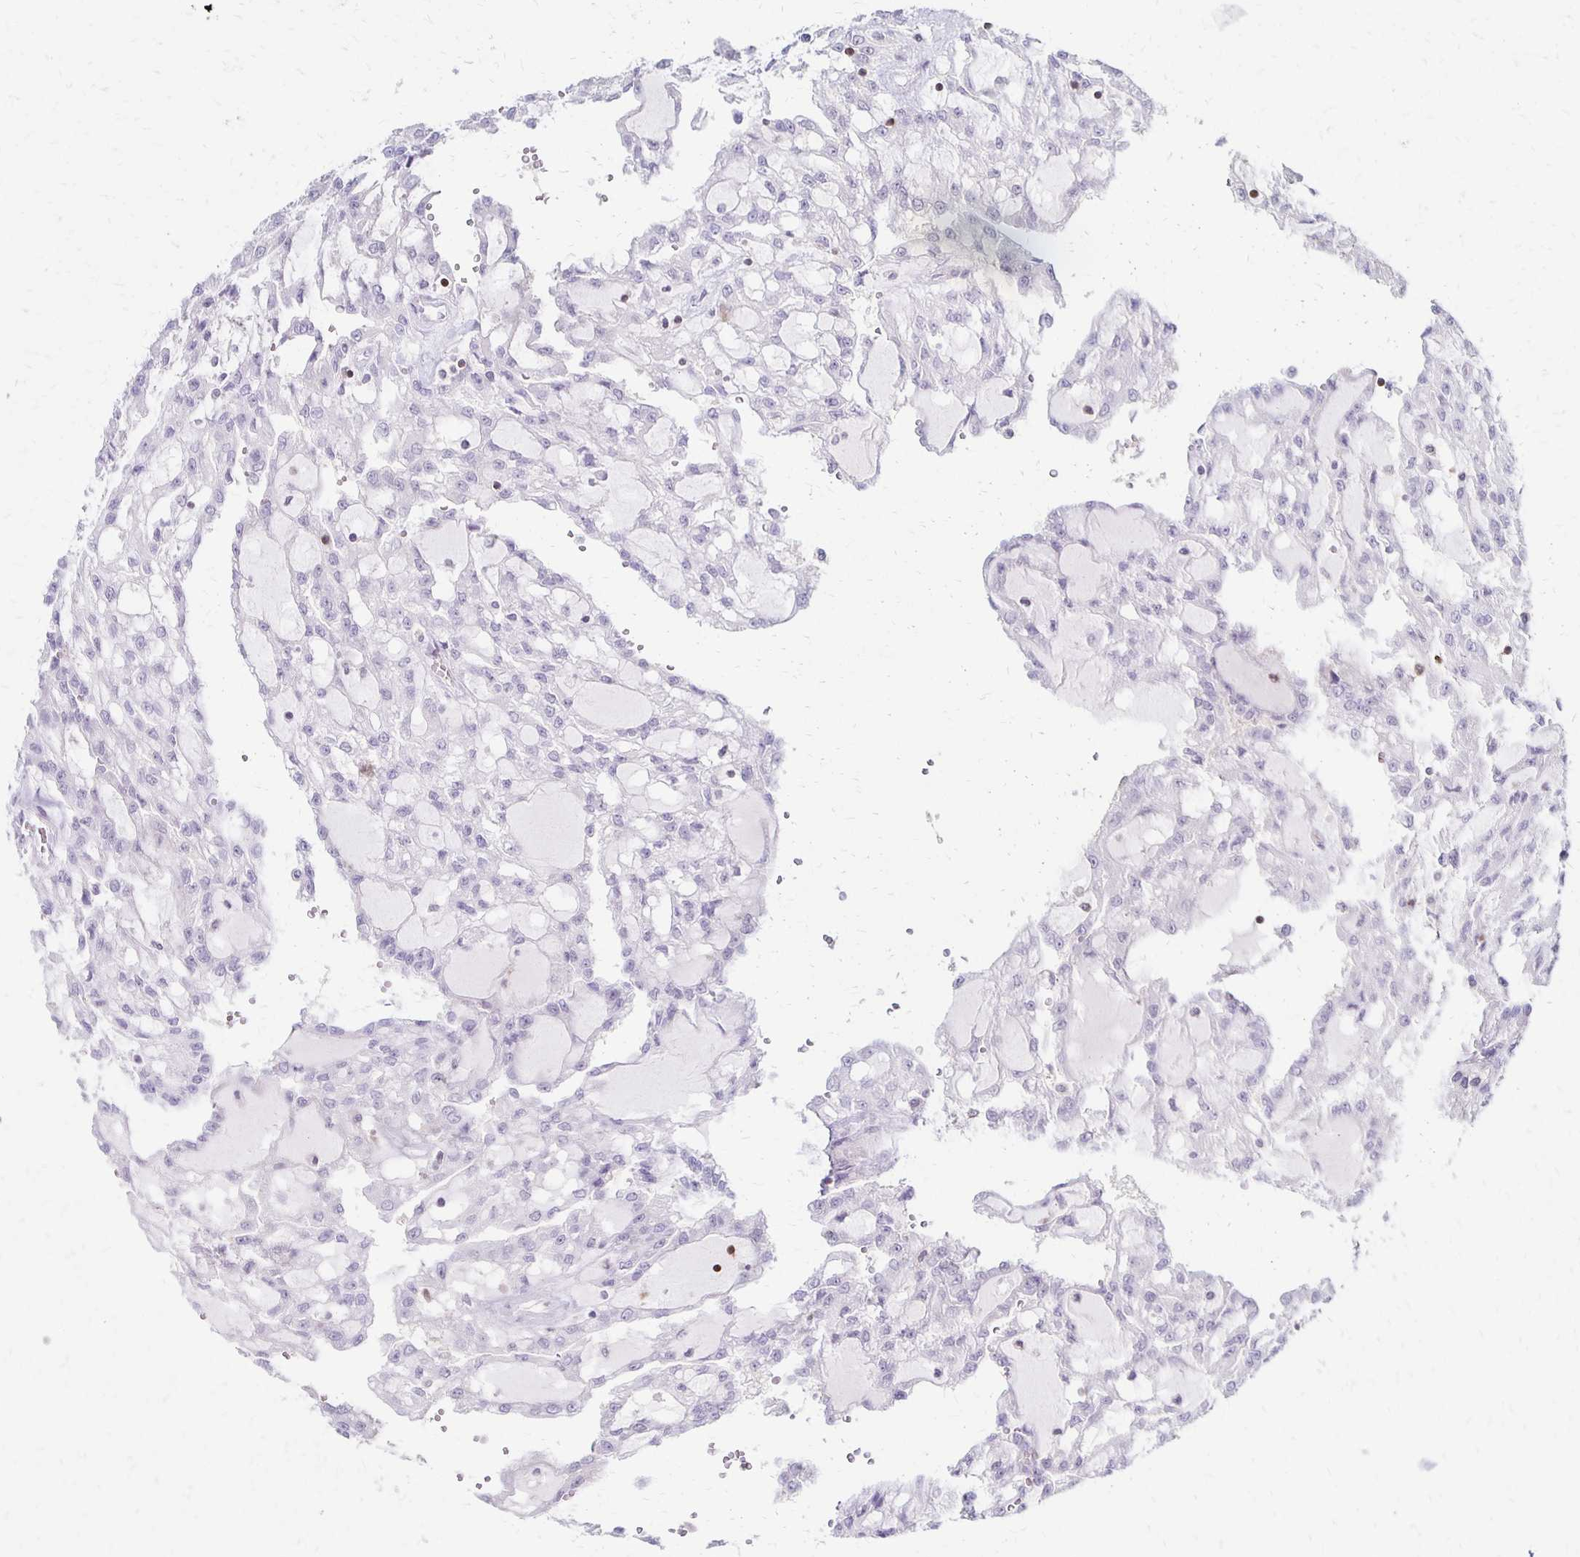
{"staining": {"intensity": "negative", "quantity": "none", "location": "none"}, "tissue": "renal cancer", "cell_type": "Tumor cells", "image_type": "cancer", "snomed": [{"axis": "morphology", "description": "Adenocarcinoma, NOS"}, {"axis": "topography", "description": "Kidney"}], "caption": "A histopathology image of renal cancer (adenocarcinoma) stained for a protein exhibits no brown staining in tumor cells. (DAB (3,3'-diaminobenzidine) immunohistochemistry (IHC) with hematoxylin counter stain).", "gene": "CCL21", "patient": {"sex": "male", "age": 63}}